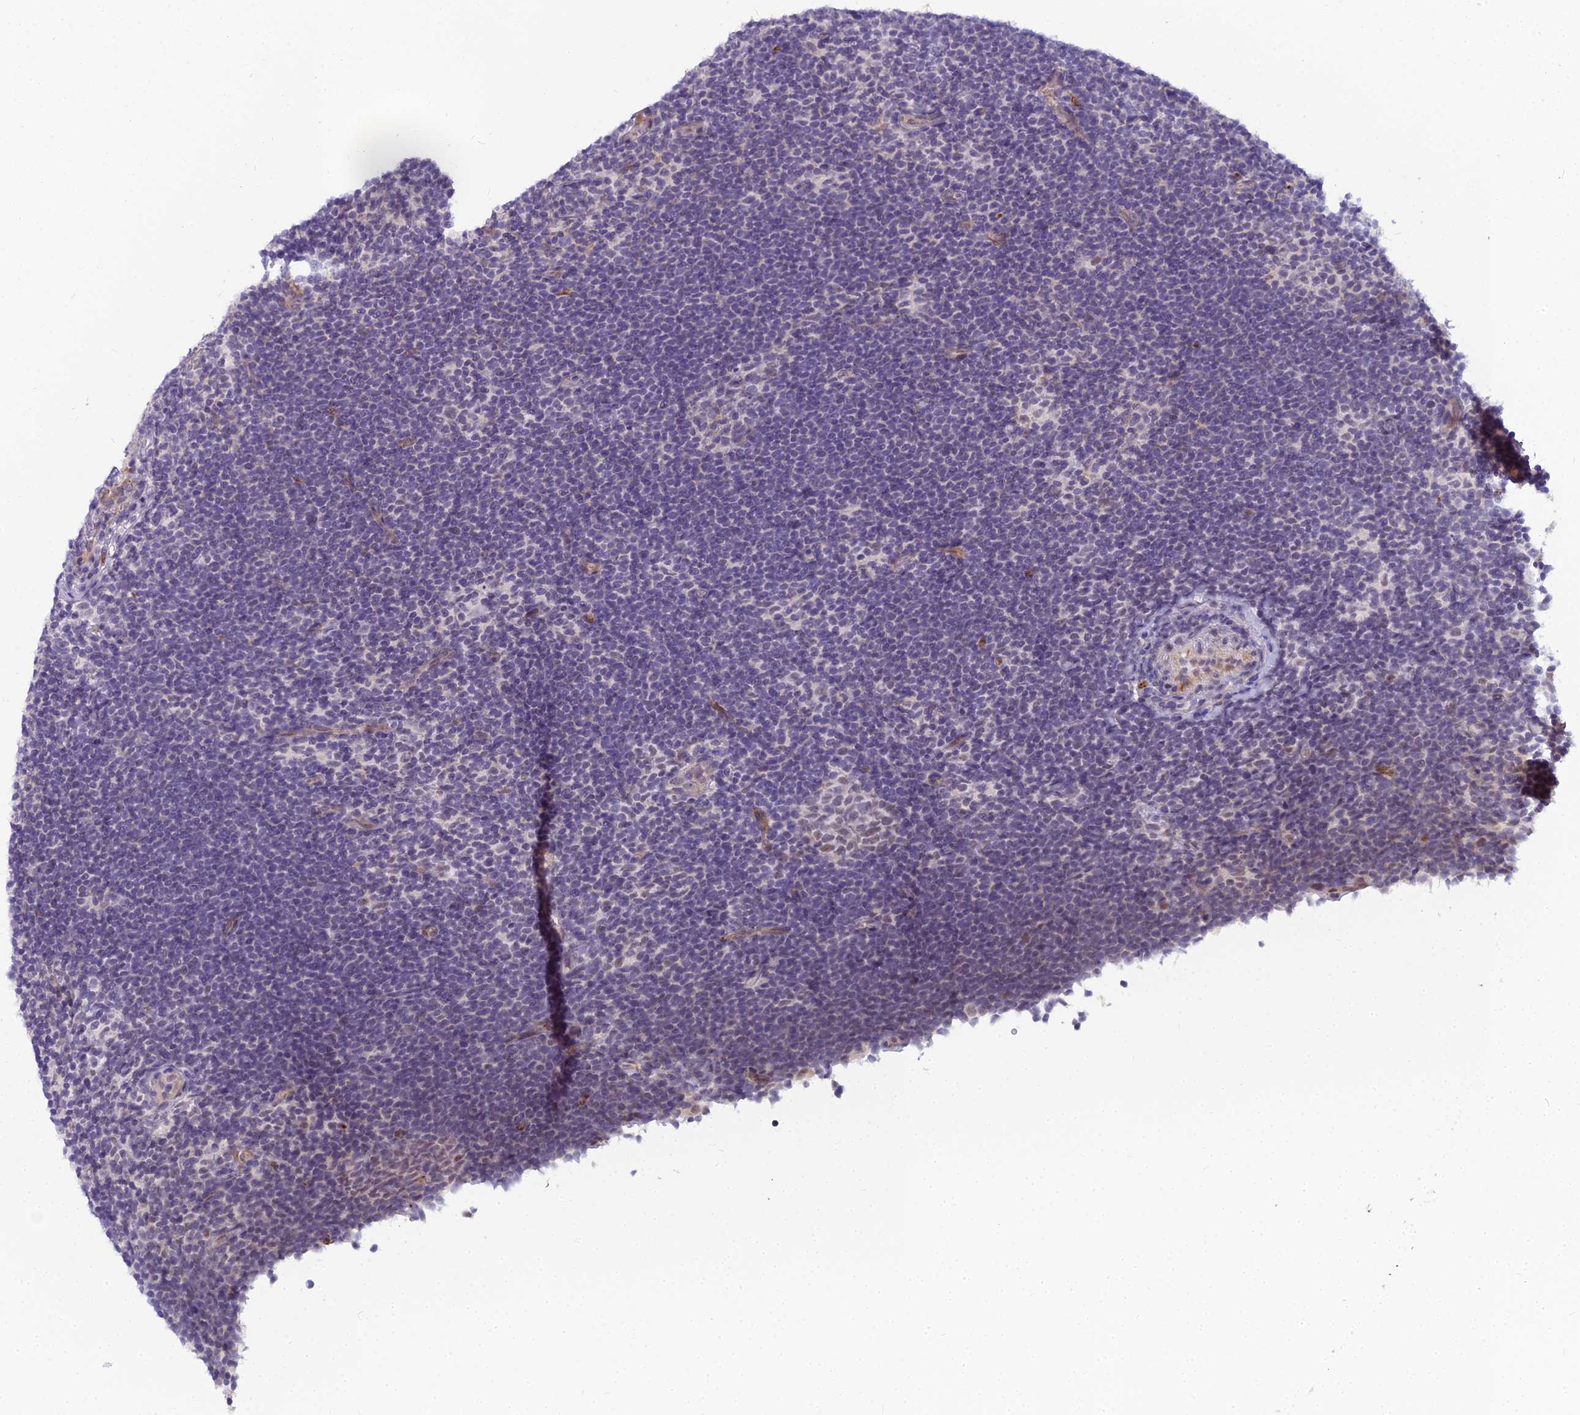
{"staining": {"intensity": "negative", "quantity": "none", "location": "none"}, "tissue": "lymphoma", "cell_type": "Tumor cells", "image_type": "cancer", "snomed": [{"axis": "morphology", "description": "Hodgkin's disease, NOS"}, {"axis": "topography", "description": "Lymph node"}], "caption": "Tumor cells are negative for protein expression in human Hodgkin's disease. (DAB (3,3'-diaminobenzidine) immunohistochemistry (IHC), high magnification).", "gene": "RGL3", "patient": {"sex": "female", "age": 57}}